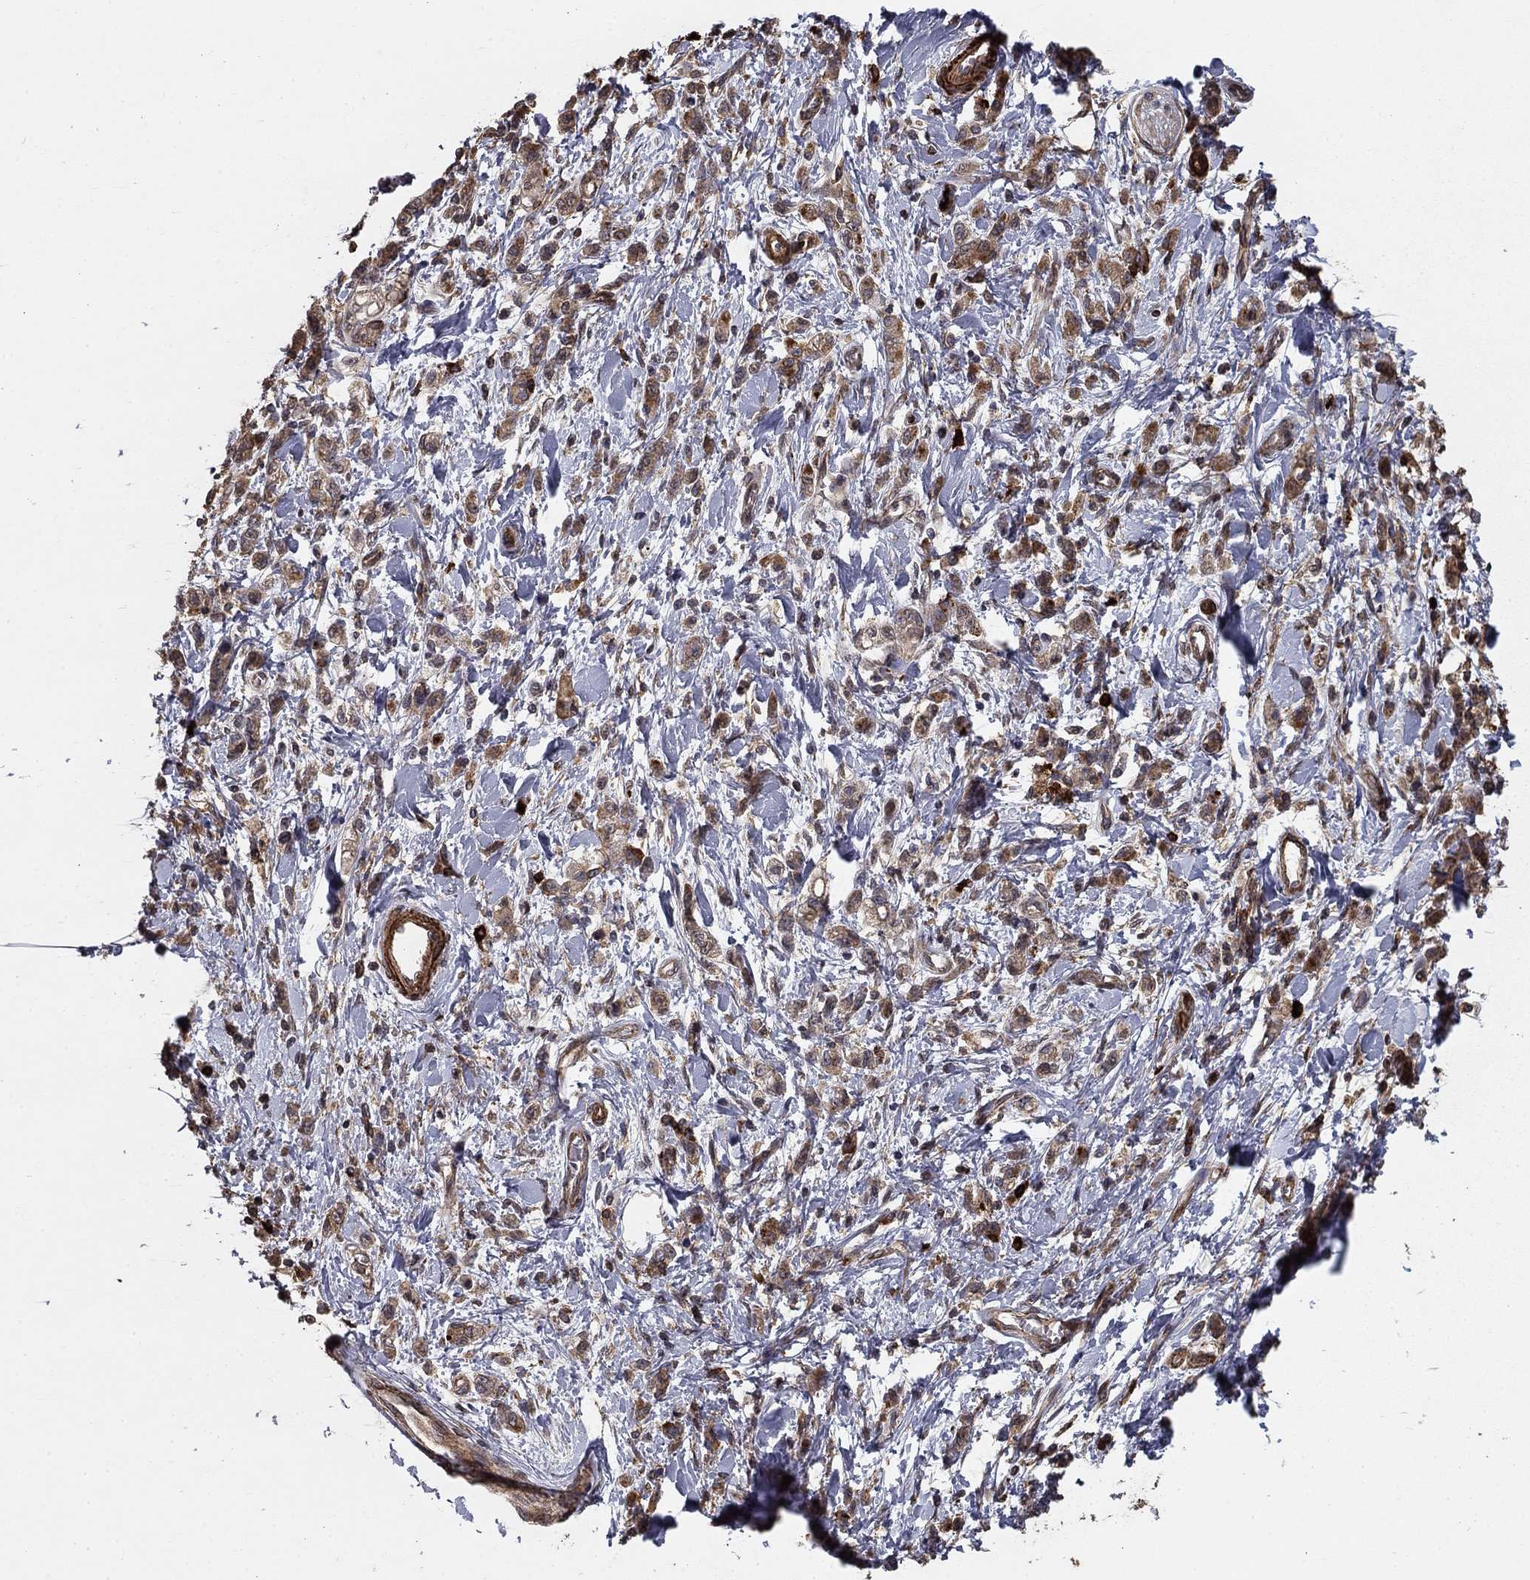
{"staining": {"intensity": "weak", "quantity": "25%-75%", "location": "cytoplasmic/membranous"}, "tissue": "stomach cancer", "cell_type": "Tumor cells", "image_type": "cancer", "snomed": [{"axis": "morphology", "description": "Adenocarcinoma, NOS"}, {"axis": "topography", "description": "Stomach"}], "caption": "Weak cytoplasmic/membranous staining is seen in approximately 25%-75% of tumor cells in stomach adenocarcinoma.", "gene": "HABP4", "patient": {"sex": "male", "age": 77}}